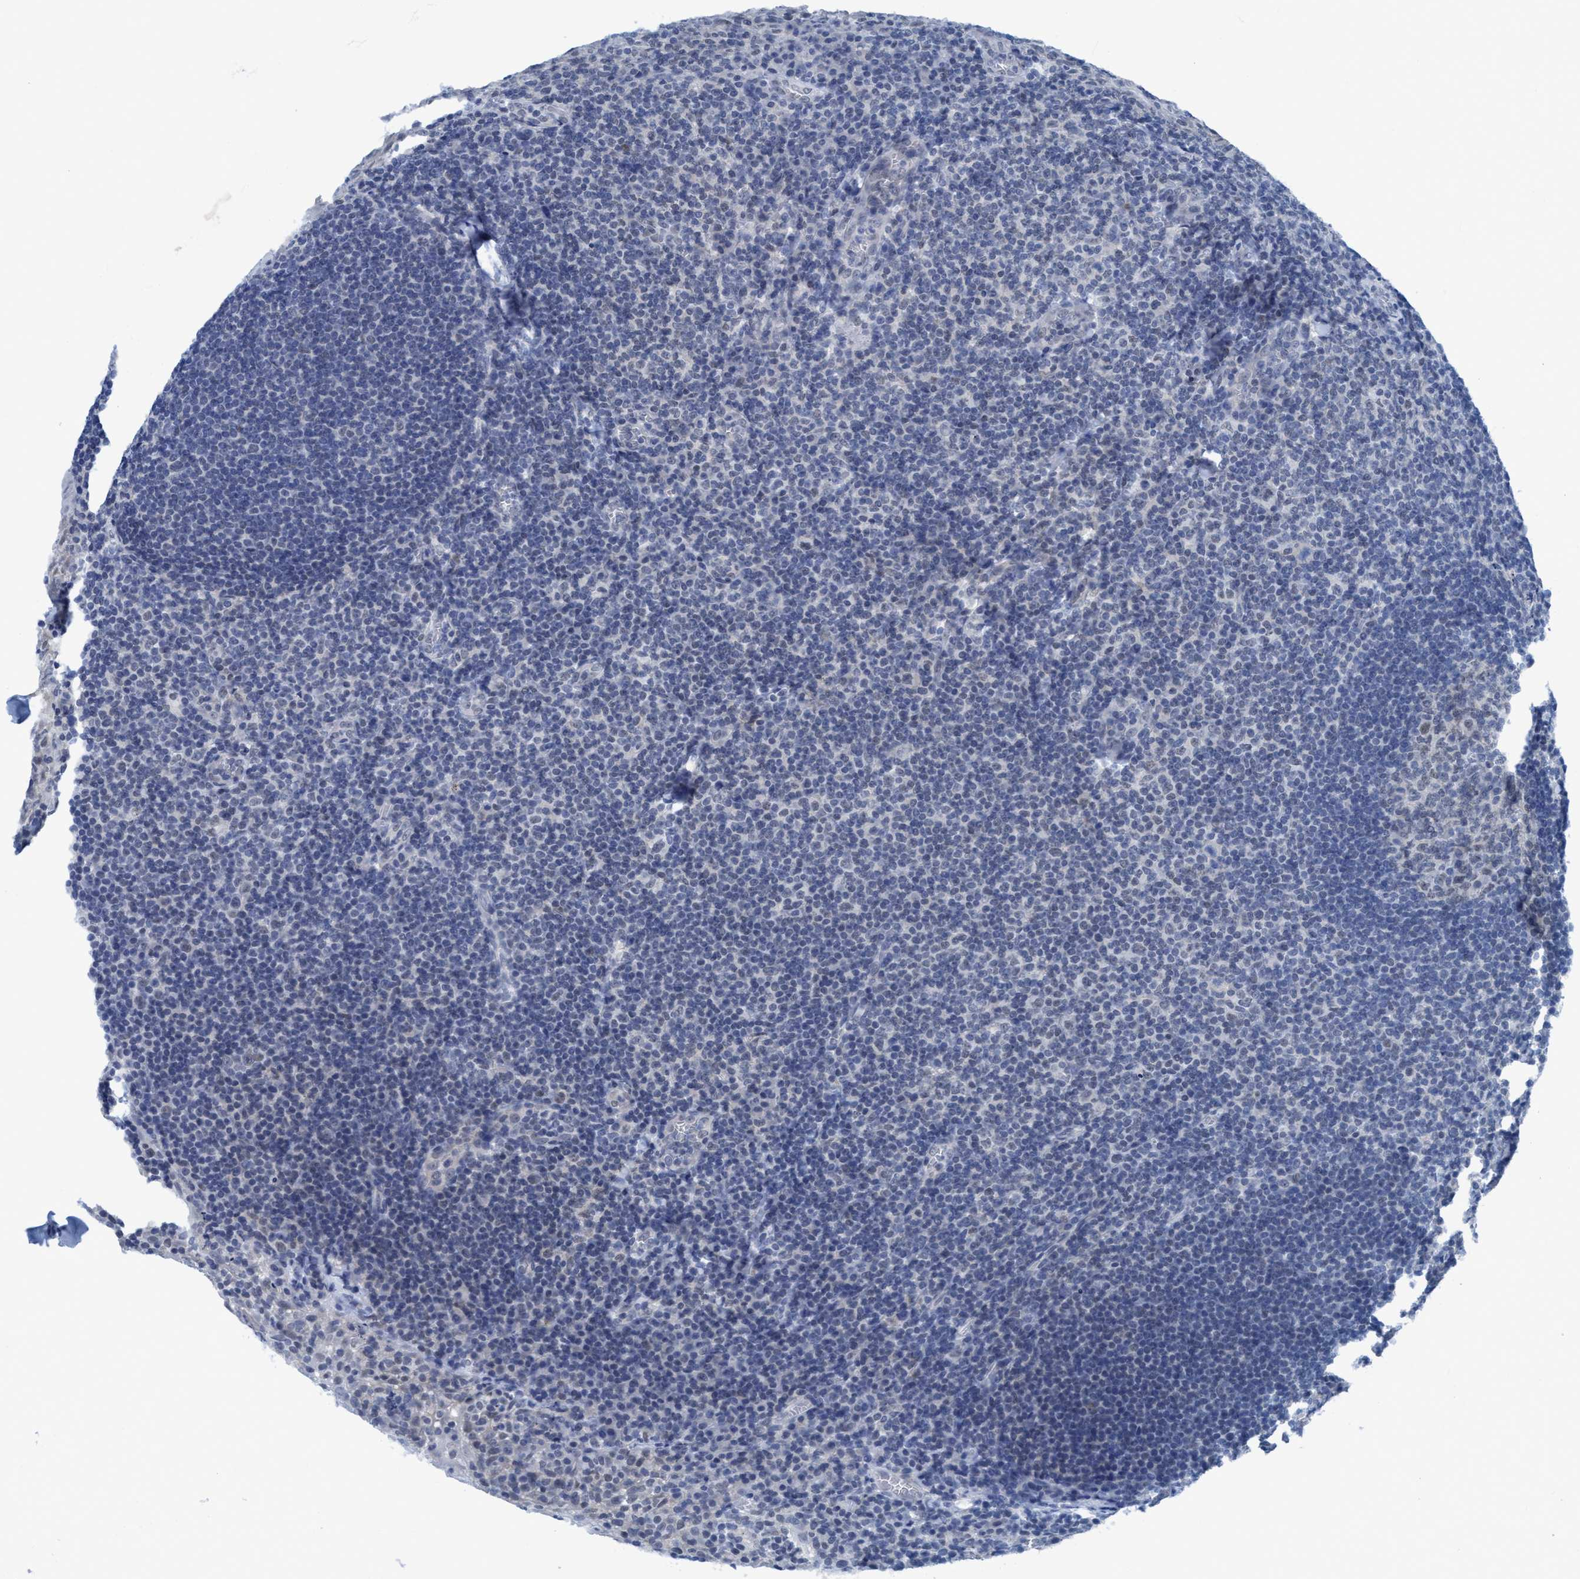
{"staining": {"intensity": "negative", "quantity": "none", "location": "none"}, "tissue": "tonsil", "cell_type": "Germinal center cells", "image_type": "normal", "snomed": [{"axis": "morphology", "description": "Normal tissue, NOS"}, {"axis": "topography", "description": "Tonsil"}], "caption": "The micrograph reveals no significant positivity in germinal center cells of tonsil. Brightfield microscopy of IHC stained with DAB (brown) and hematoxylin (blue), captured at high magnification.", "gene": "DNAI1", "patient": {"sex": "male", "age": 37}}